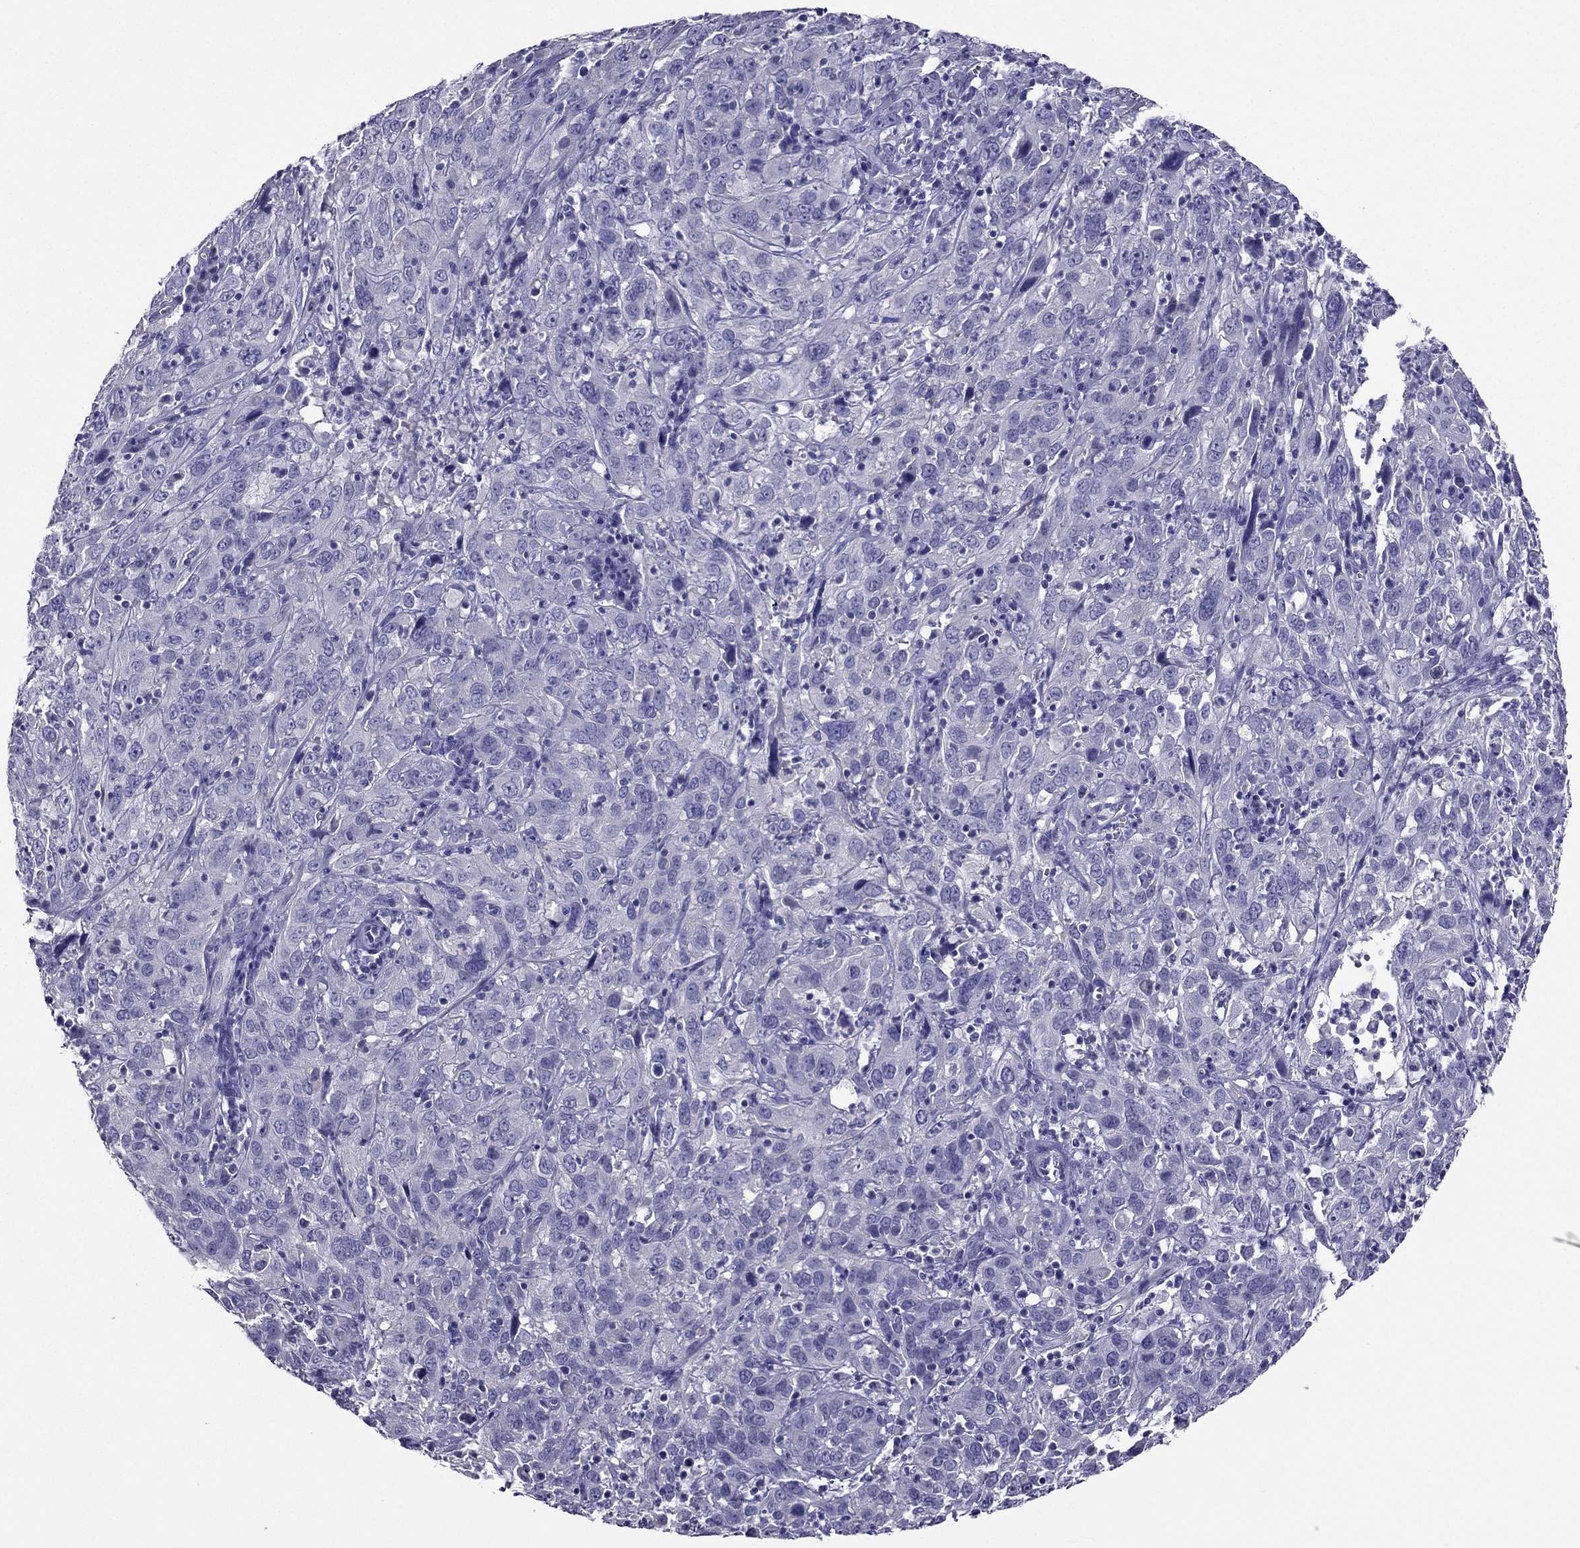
{"staining": {"intensity": "negative", "quantity": "none", "location": "none"}, "tissue": "cervical cancer", "cell_type": "Tumor cells", "image_type": "cancer", "snomed": [{"axis": "morphology", "description": "Squamous cell carcinoma, NOS"}, {"axis": "topography", "description": "Cervix"}], "caption": "This is an immunohistochemistry (IHC) histopathology image of cervical squamous cell carcinoma. There is no positivity in tumor cells.", "gene": "ZNF541", "patient": {"sex": "female", "age": 32}}